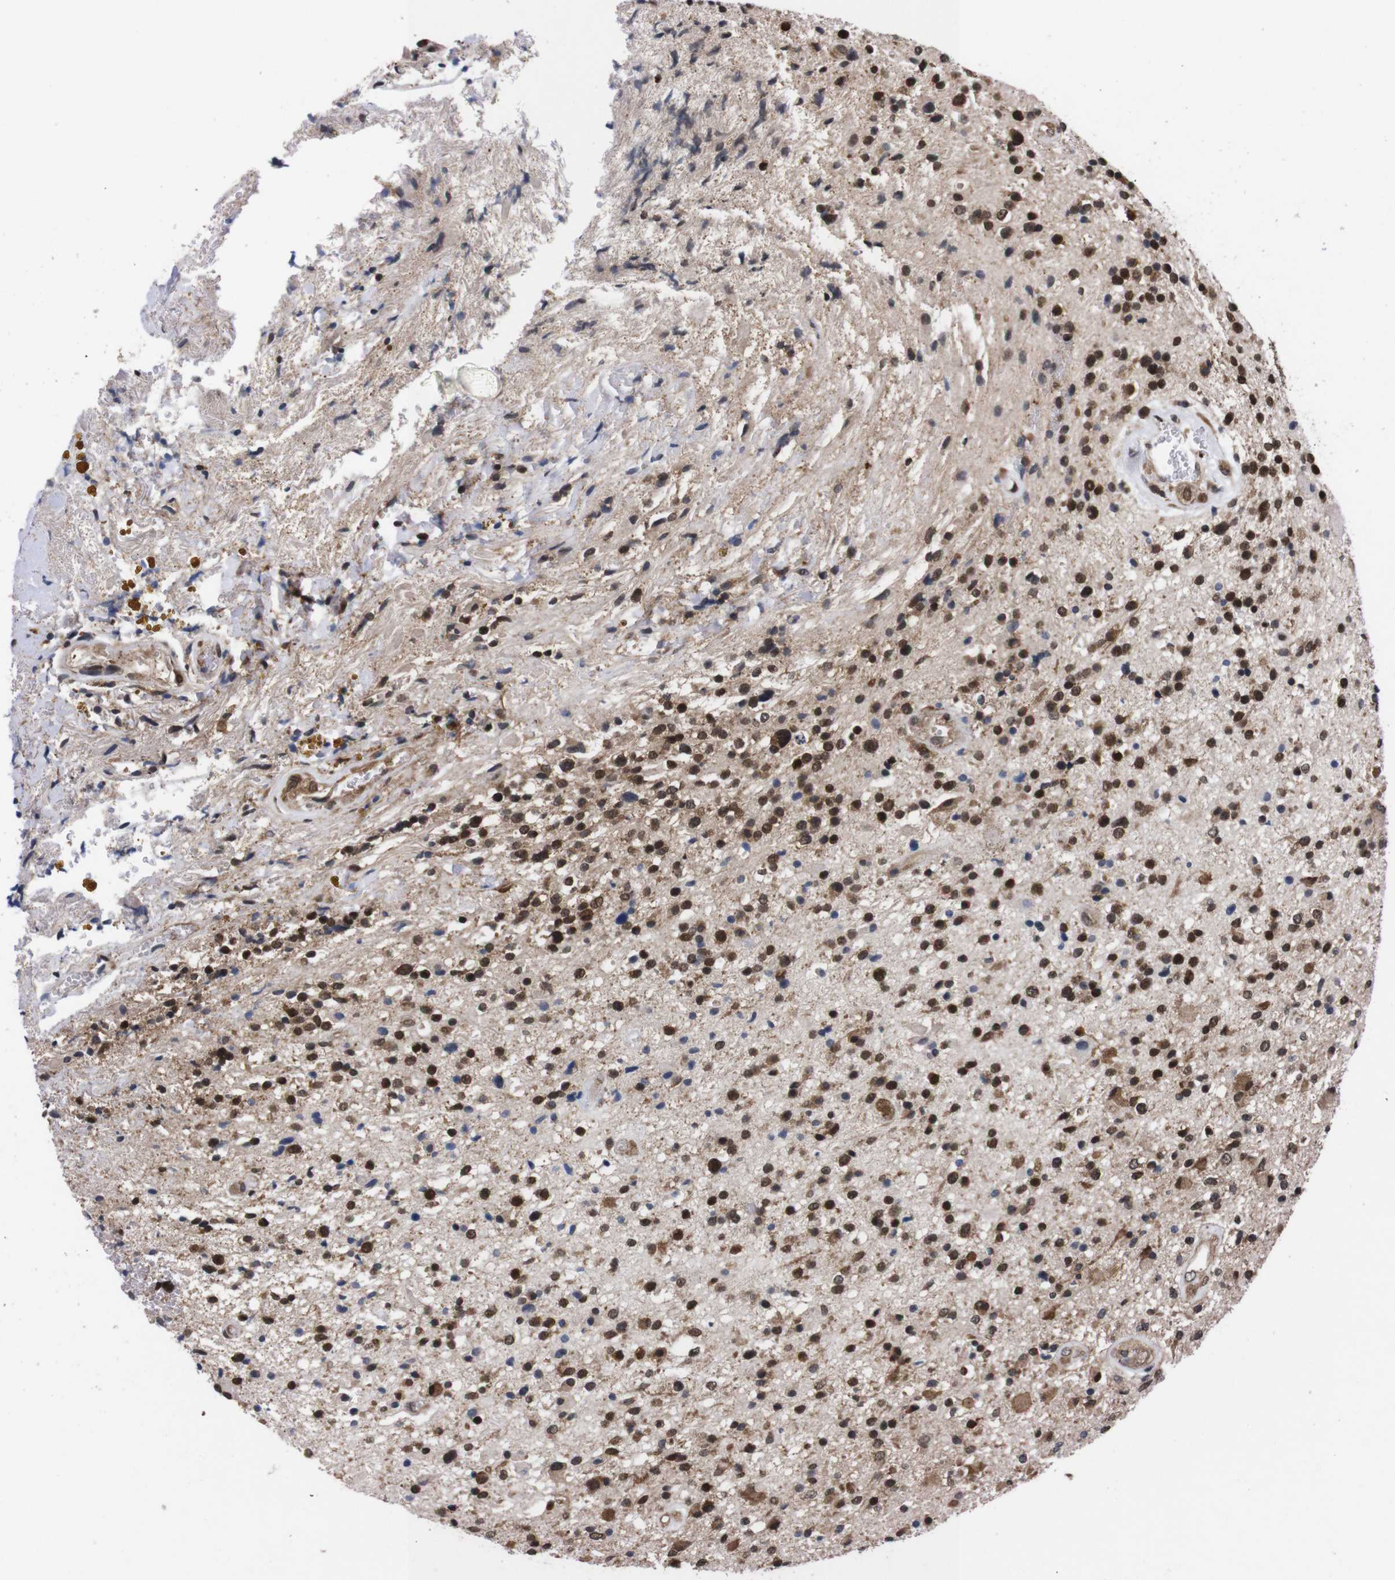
{"staining": {"intensity": "strong", "quantity": ">75%", "location": "cytoplasmic/membranous,nuclear"}, "tissue": "glioma", "cell_type": "Tumor cells", "image_type": "cancer", "snomed": [{"axis": "morphology", "description": "Glioma, malignant, High grade"}, {"axis": "topography", "description": "Brain"}], "caption": "Glioma tissue shows strong cytoplasmic/membranous and nuclear staining in about >75% of tumor cells", "gene": "UBQLN2", "patient": {"sex": "male", "age": 33}}